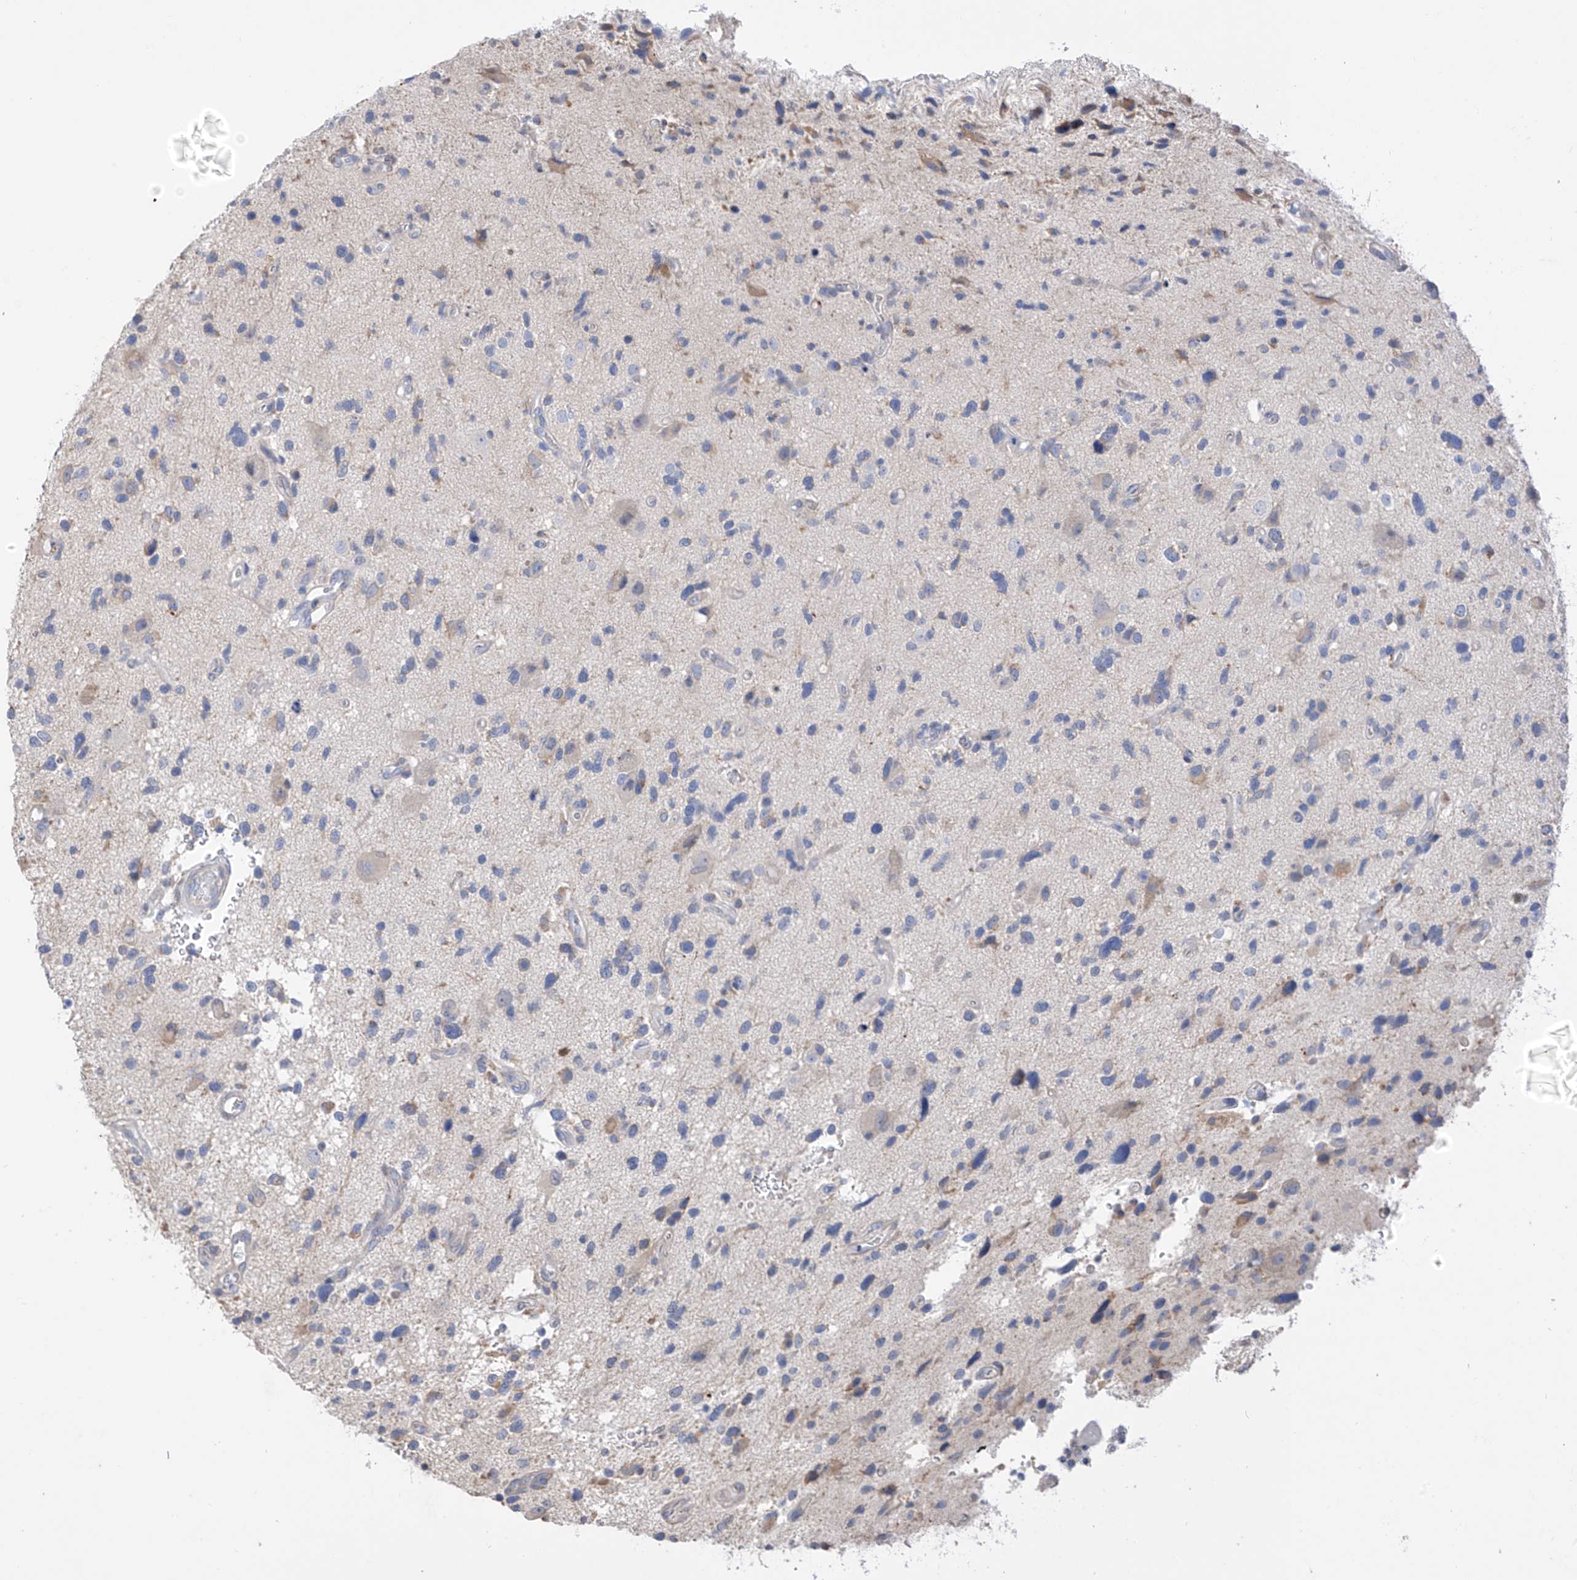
{"staining": {"intensity": "negative", "quantity": "none", "location": "none"}, "tissue": "glioma", "cell_type": "Tumor cells", "image_type": "cancer", "snomed": [{"axis": "morphology", "description": "Glioma, malignant, High grade"}, {"axis": "topography", "description": "Brain"}], "caption": "Malignant high-grade glioma stained for a protein using IHC reveals no expression tumor cells.", "gene": "REC8", "patient": {"sex": "male", "age": 33}}